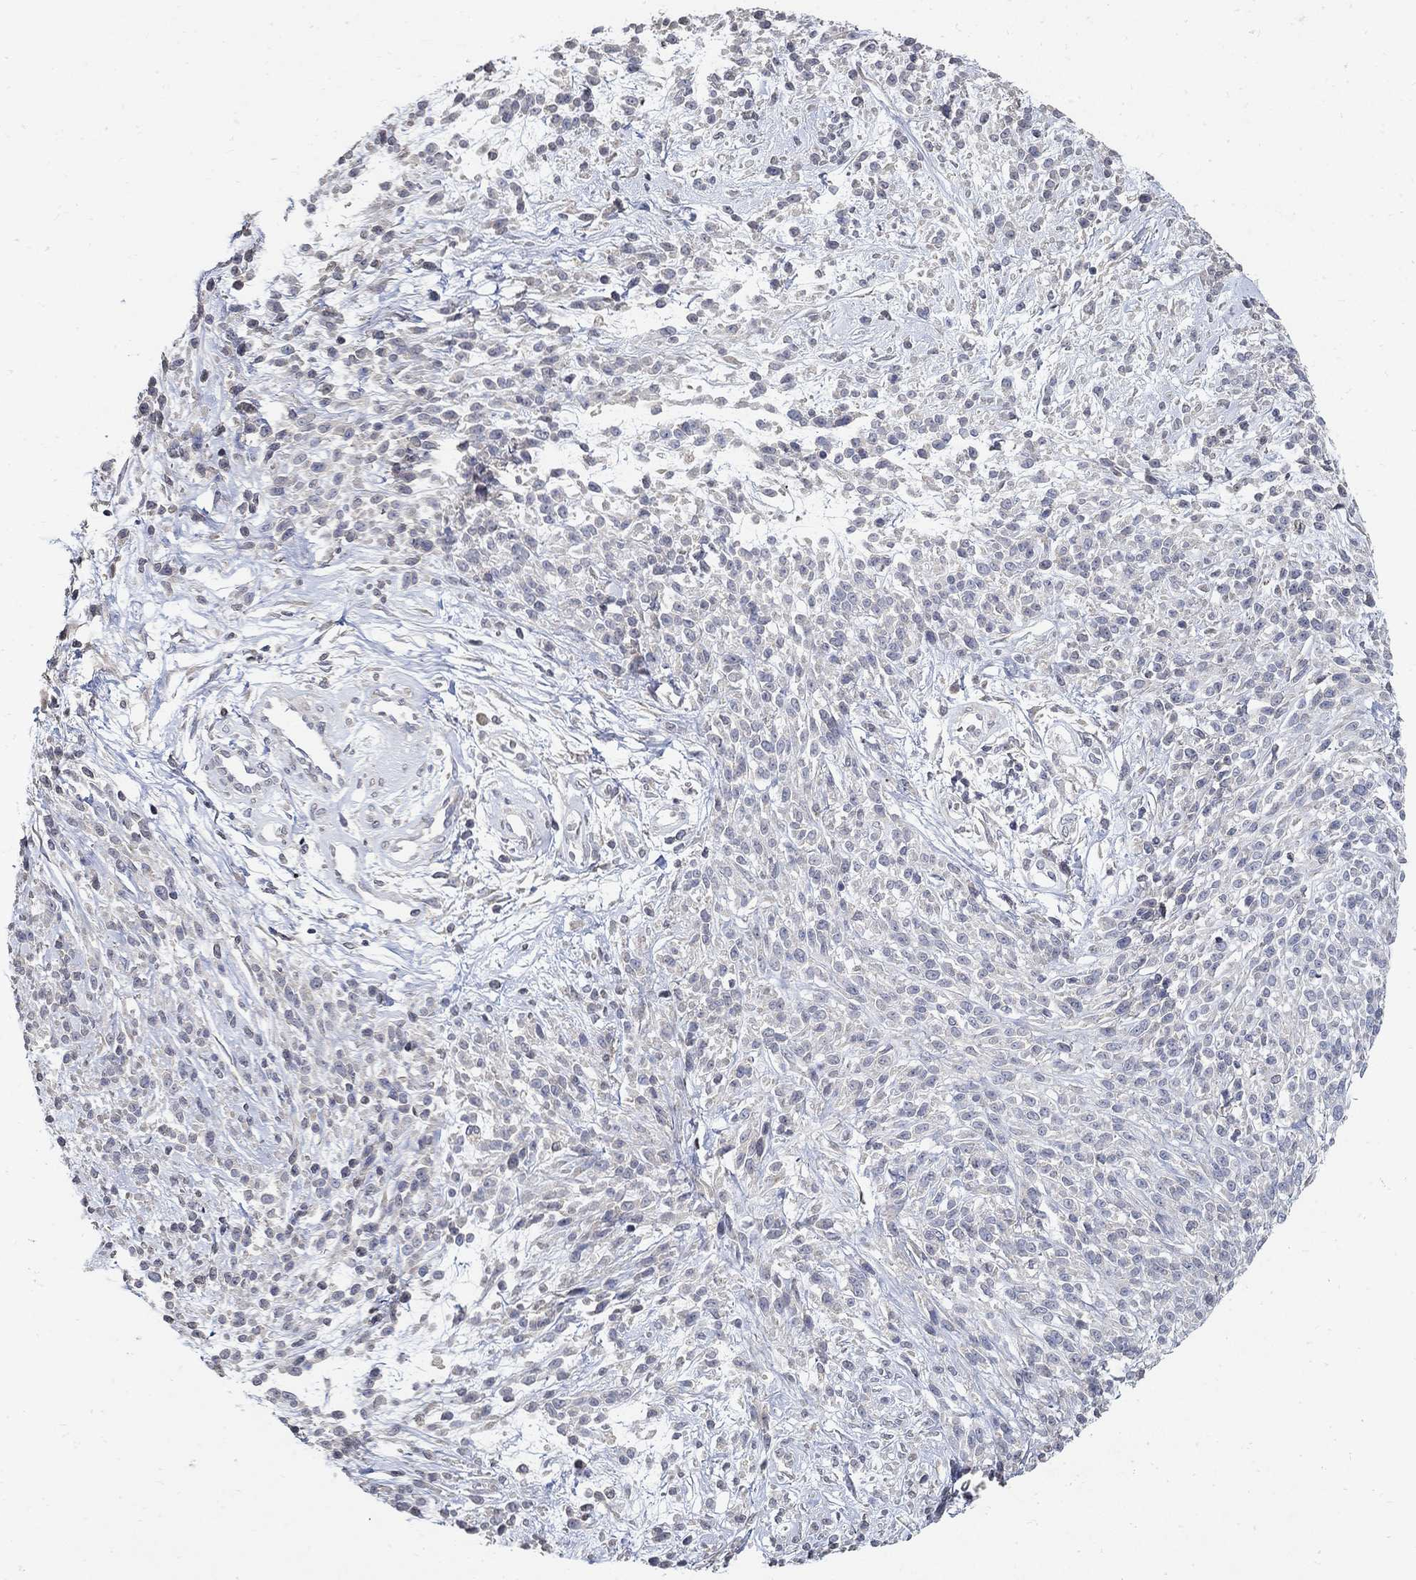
{"staining": {"intensity": "negative", "quantity": "none", "location": "none"}, "tissue": "melanoma", "cell_type": "Tumor cells", "image_type": "cancer", "snomed": [{"axis": "morphology", "description": "Malignant melanoma, NOS"}, {"axis": "topography", "description": "Skin"}, {"axis": "topography", "description": "Skin of trunk"}], "caption": "Photomicrograph shows no significant protein positivity in tumor cells of malignant melanoma.", "gene": "TMEM169", "patient": {"sex": "male", "age": 74}}